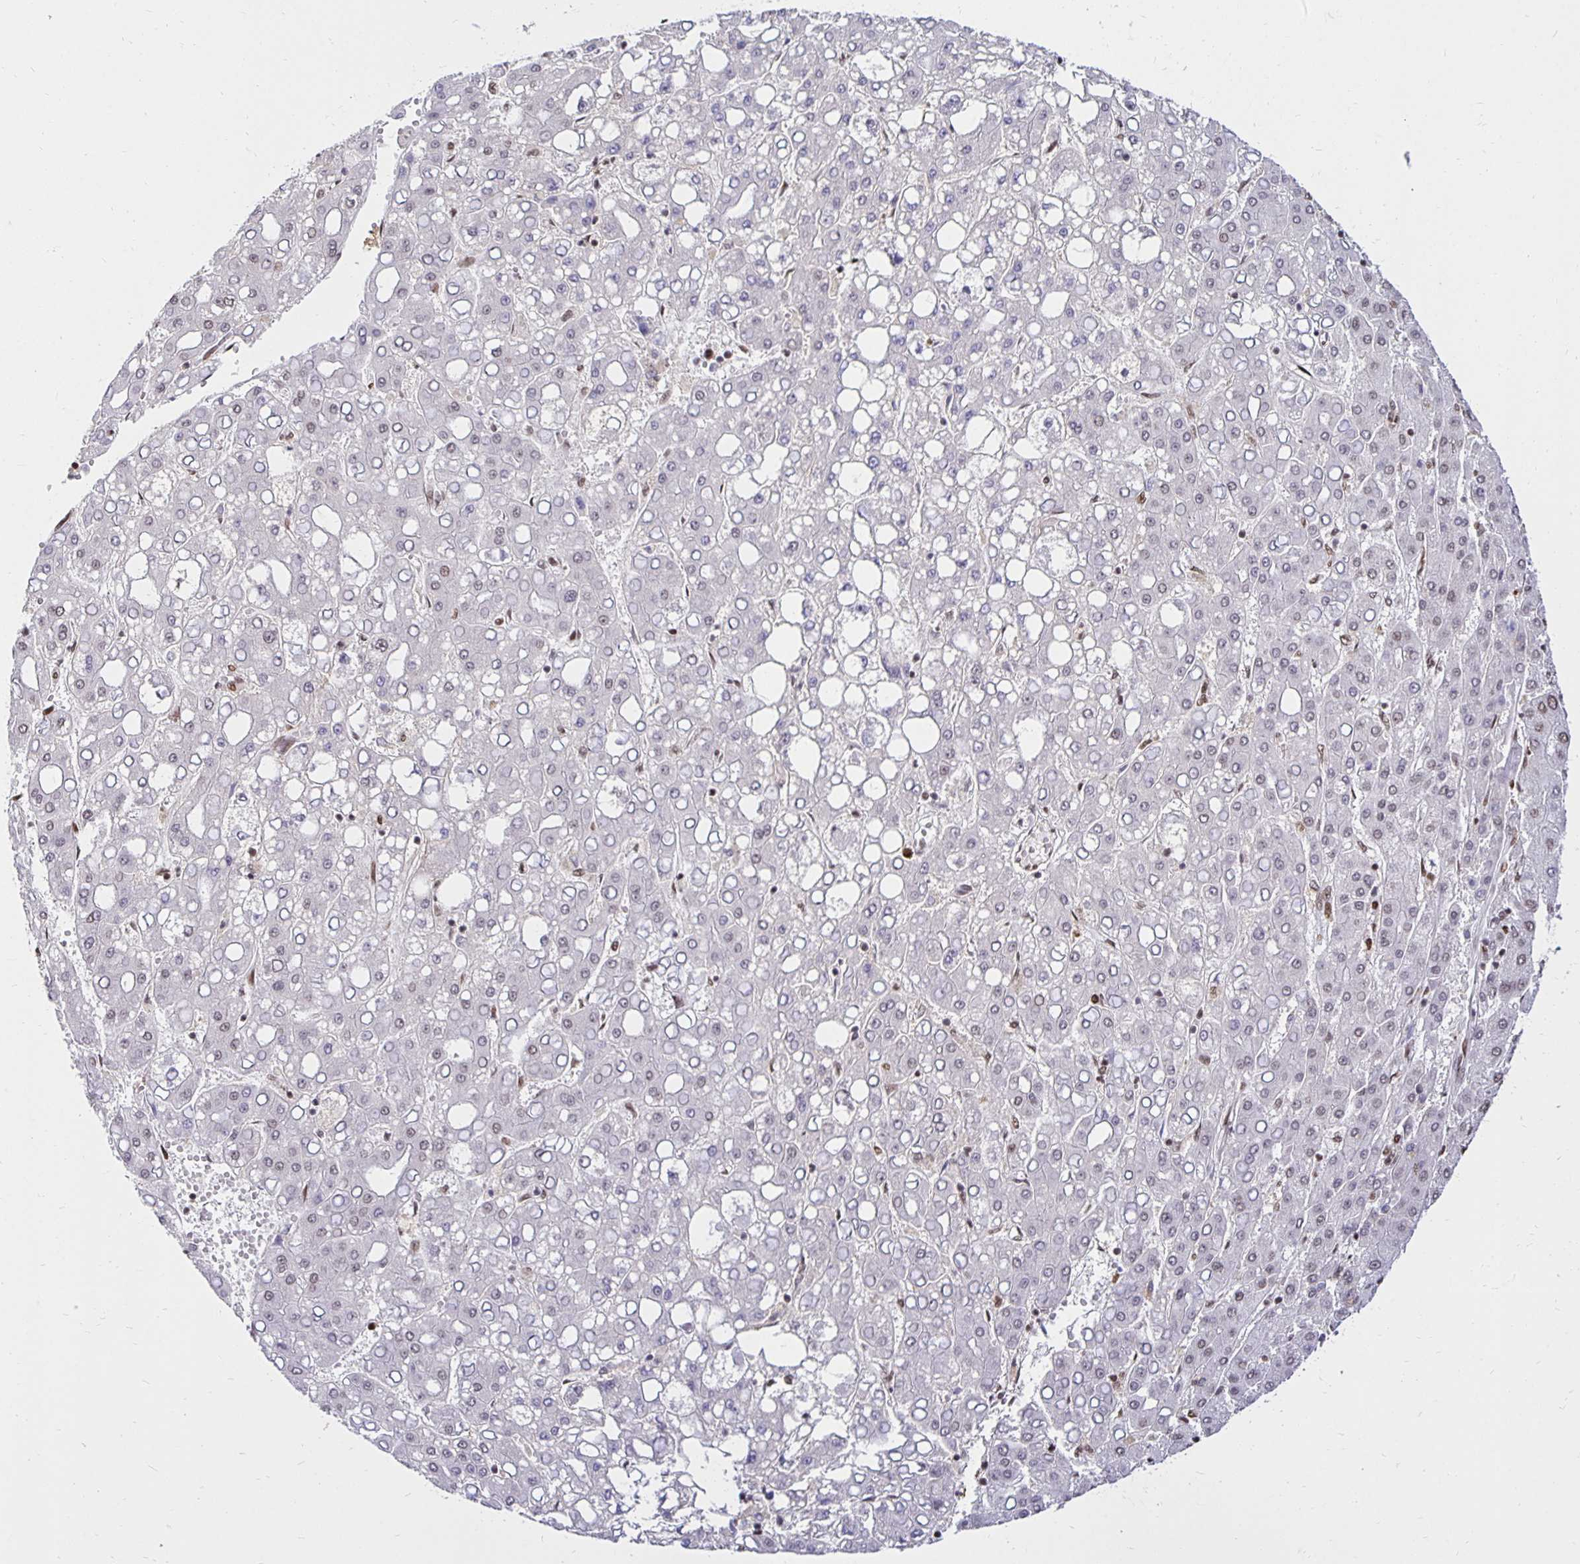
{"staining": {"intensity": "negative", "quantity": "none", "location": "none"}, "tissue": "liver cancer", "cell_type": "Tumor cells", "image_type": "cancer", "snomed": [{"axis": "morphology", "description": "Carcinoma, Hepatocellular, NOS"}, {"axis": "topography", "description": "Liver"}], "caption": "Tumor cells show no significant protein staining in hepatocellular carcinoma (liver).", "gene": "ZNF579", "patient": {"sex": "male", "age": 65}}